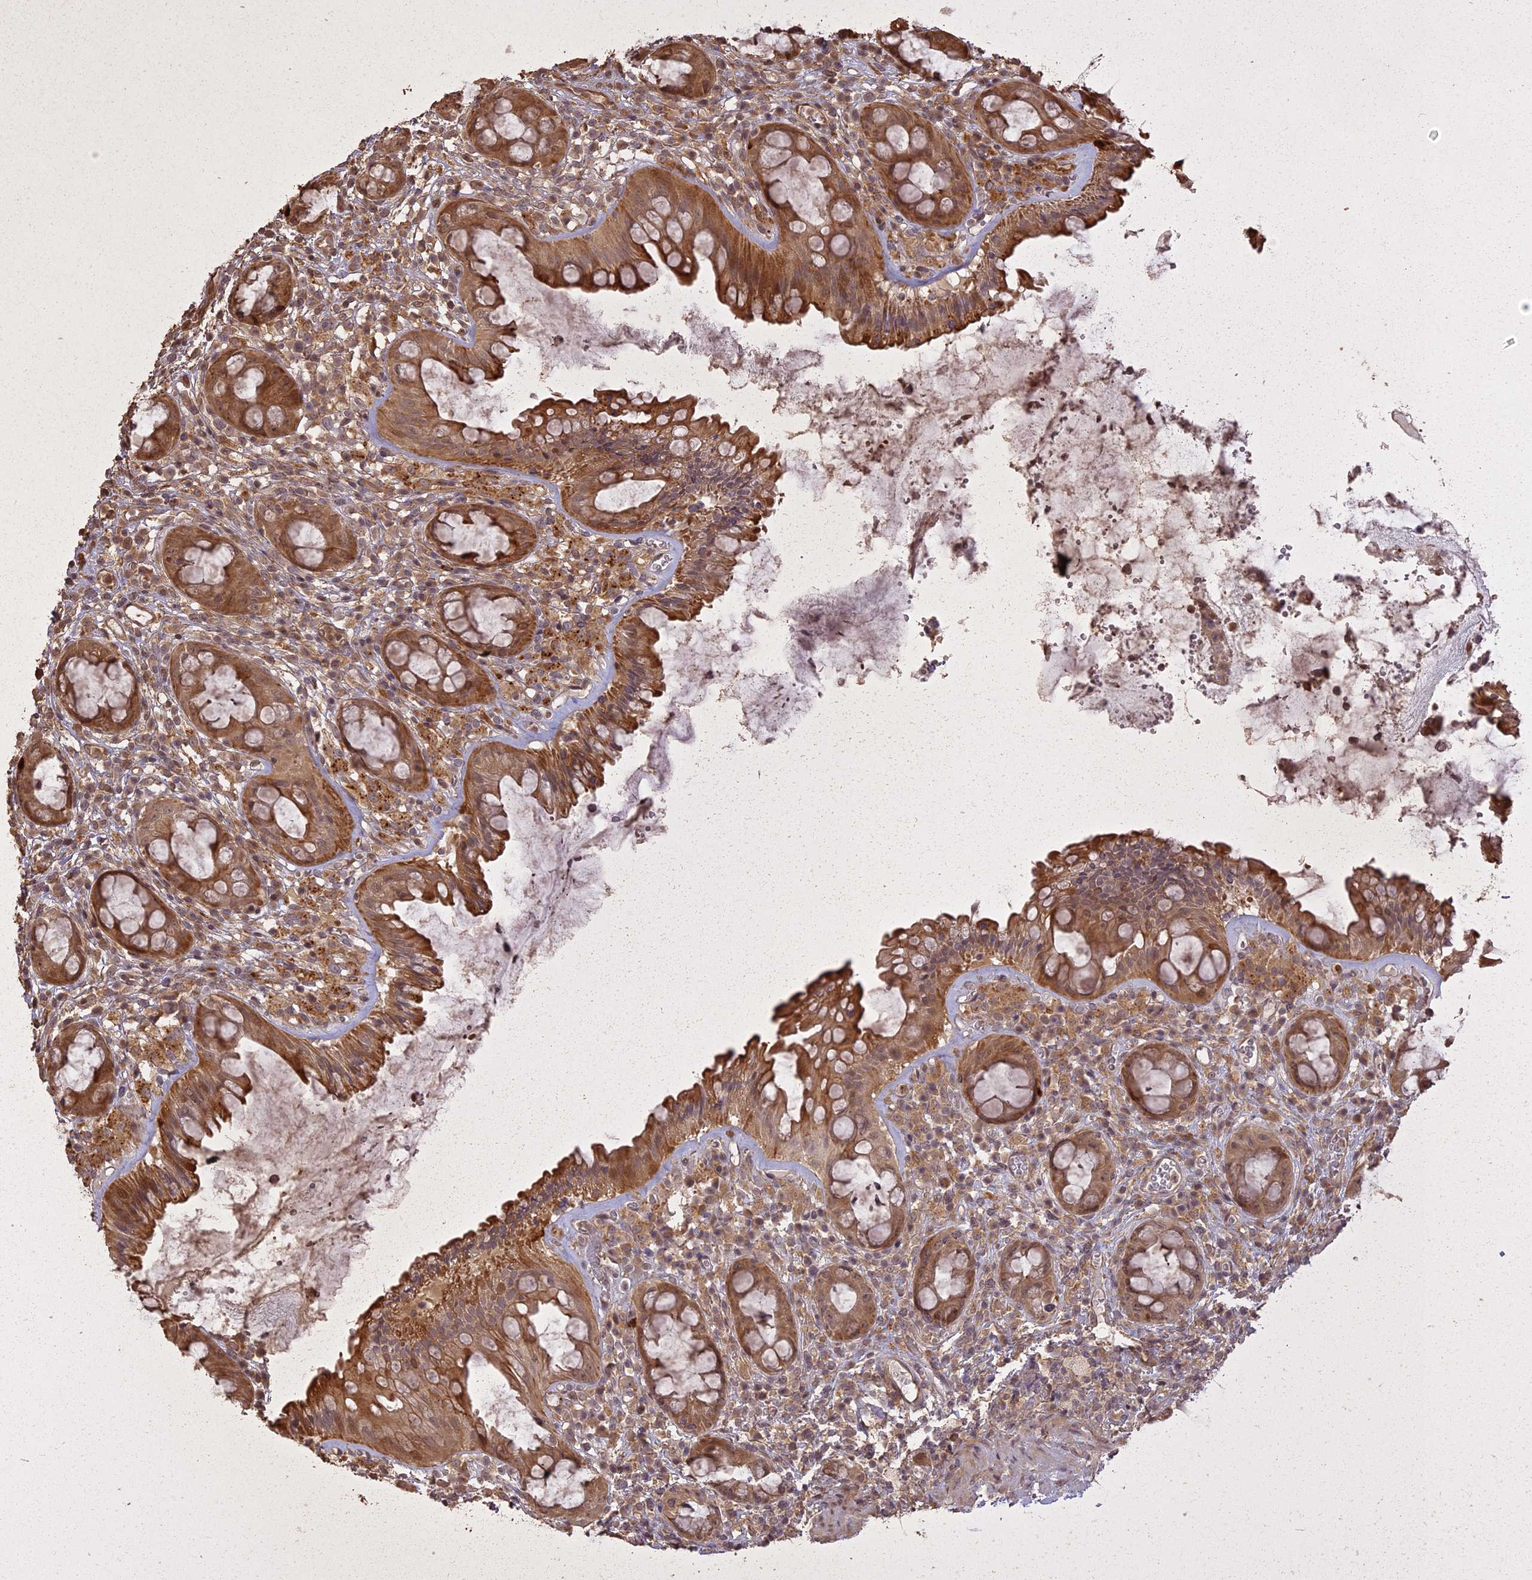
{"staining": {"intensity": "moderate", "quantity": ">75%", "location": "cytoplasmic/membranous,nuclear"}, "tissue": "rectum", "cell_type": "Glandular cells", "image_type": "normal", "snomed": [{"axis": "morphology", "description": "Normal tissue, NOS"}, {"axis": "topography", "description": "Rectum"}], "caption": "An immunohistochemistry (IHC) histopathology image of unremarkable tissue is shown. Protein staining in brown shows moderate cytoplasmic/membranous,nuclear positivity in rectum within glandular cells.", "gene": "LIN37", "patient": {"sex": "female", "age": 57}}